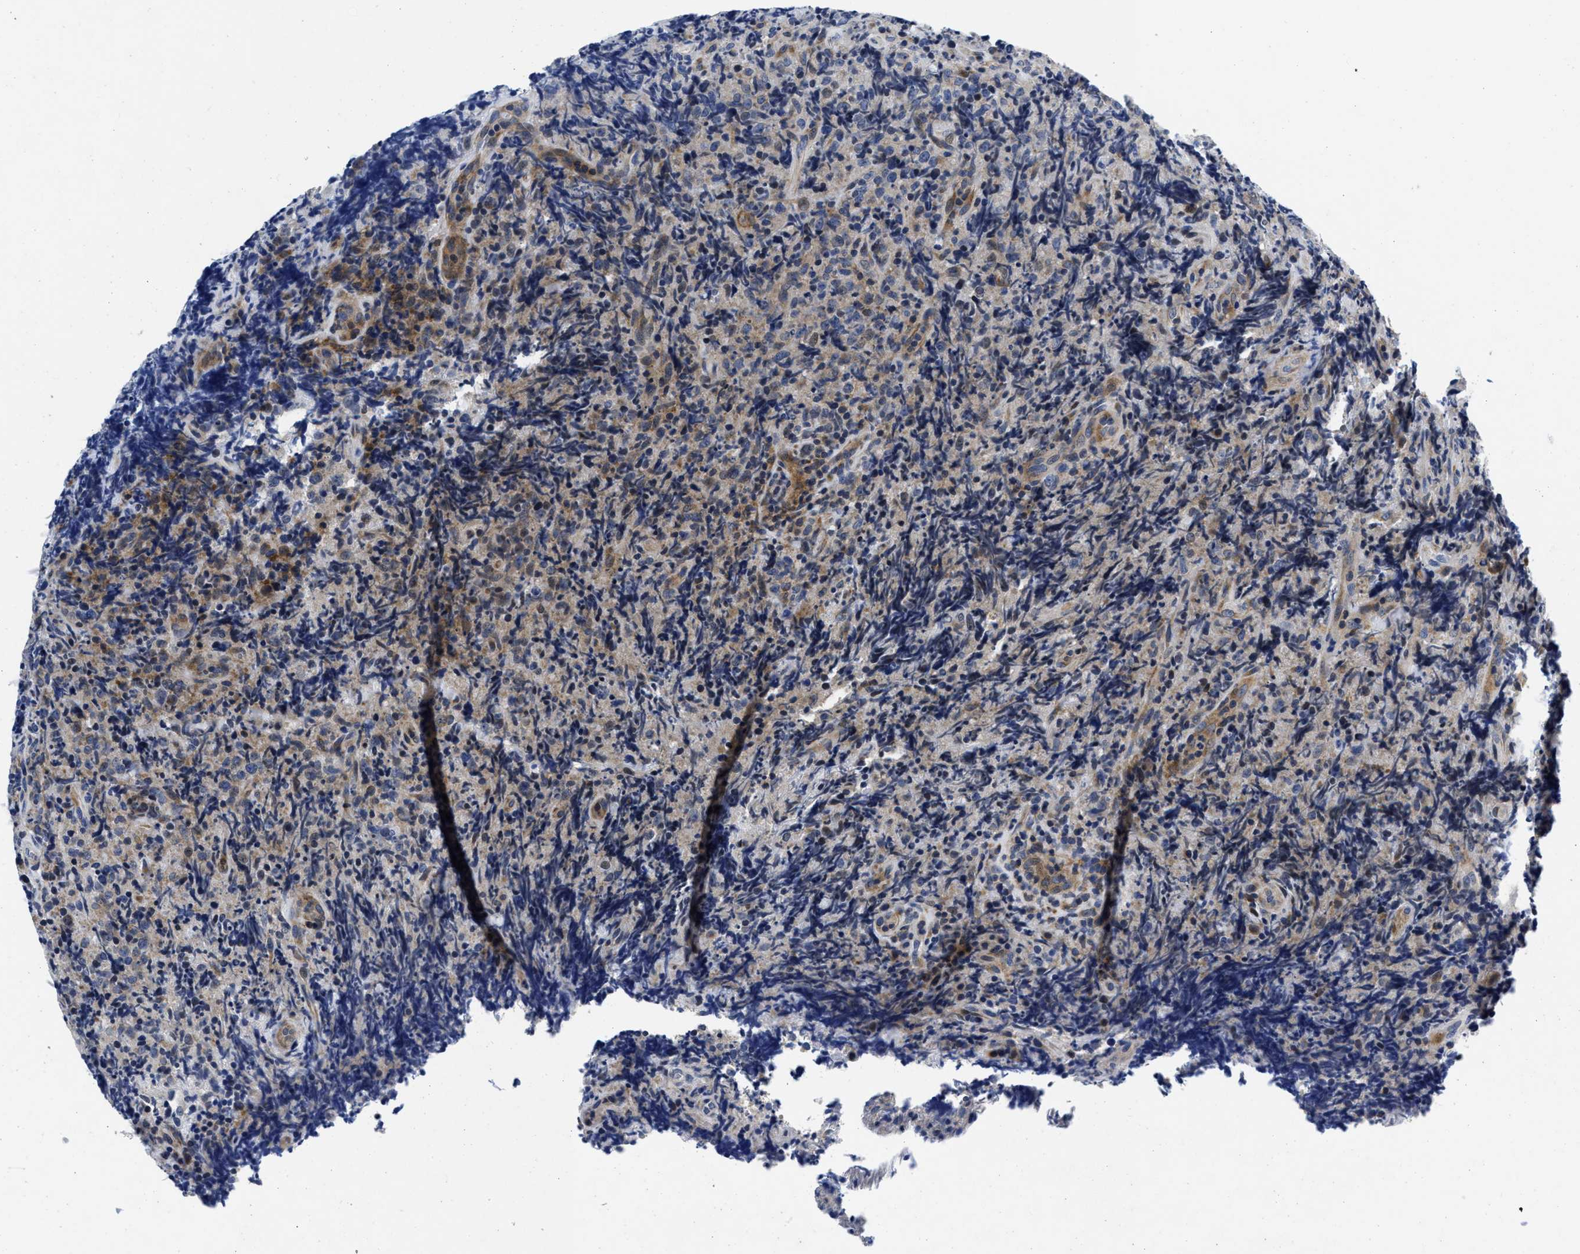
{"staining": {"intensity": "weak", "quantity": "<25%", "location": "cytoplasmic/membranous"}, "tissue": "lymphoma", "cell_type": "Tumor cells", "image_type": "cancer", "snomed": [{"axis": "morphology", "description": "Malignant lymphoma, non-Hodgkin's type, High grade"}, {"axis": "topography", "description": "Tonsil"}], "caption": "Immunohistochemistry of human high-grade malignant lymphoma, non-Hodgkin's type reveals no staining in tumor cells.", "gene": "LAD1", "patient": {"sex": "female", "age": 36}}